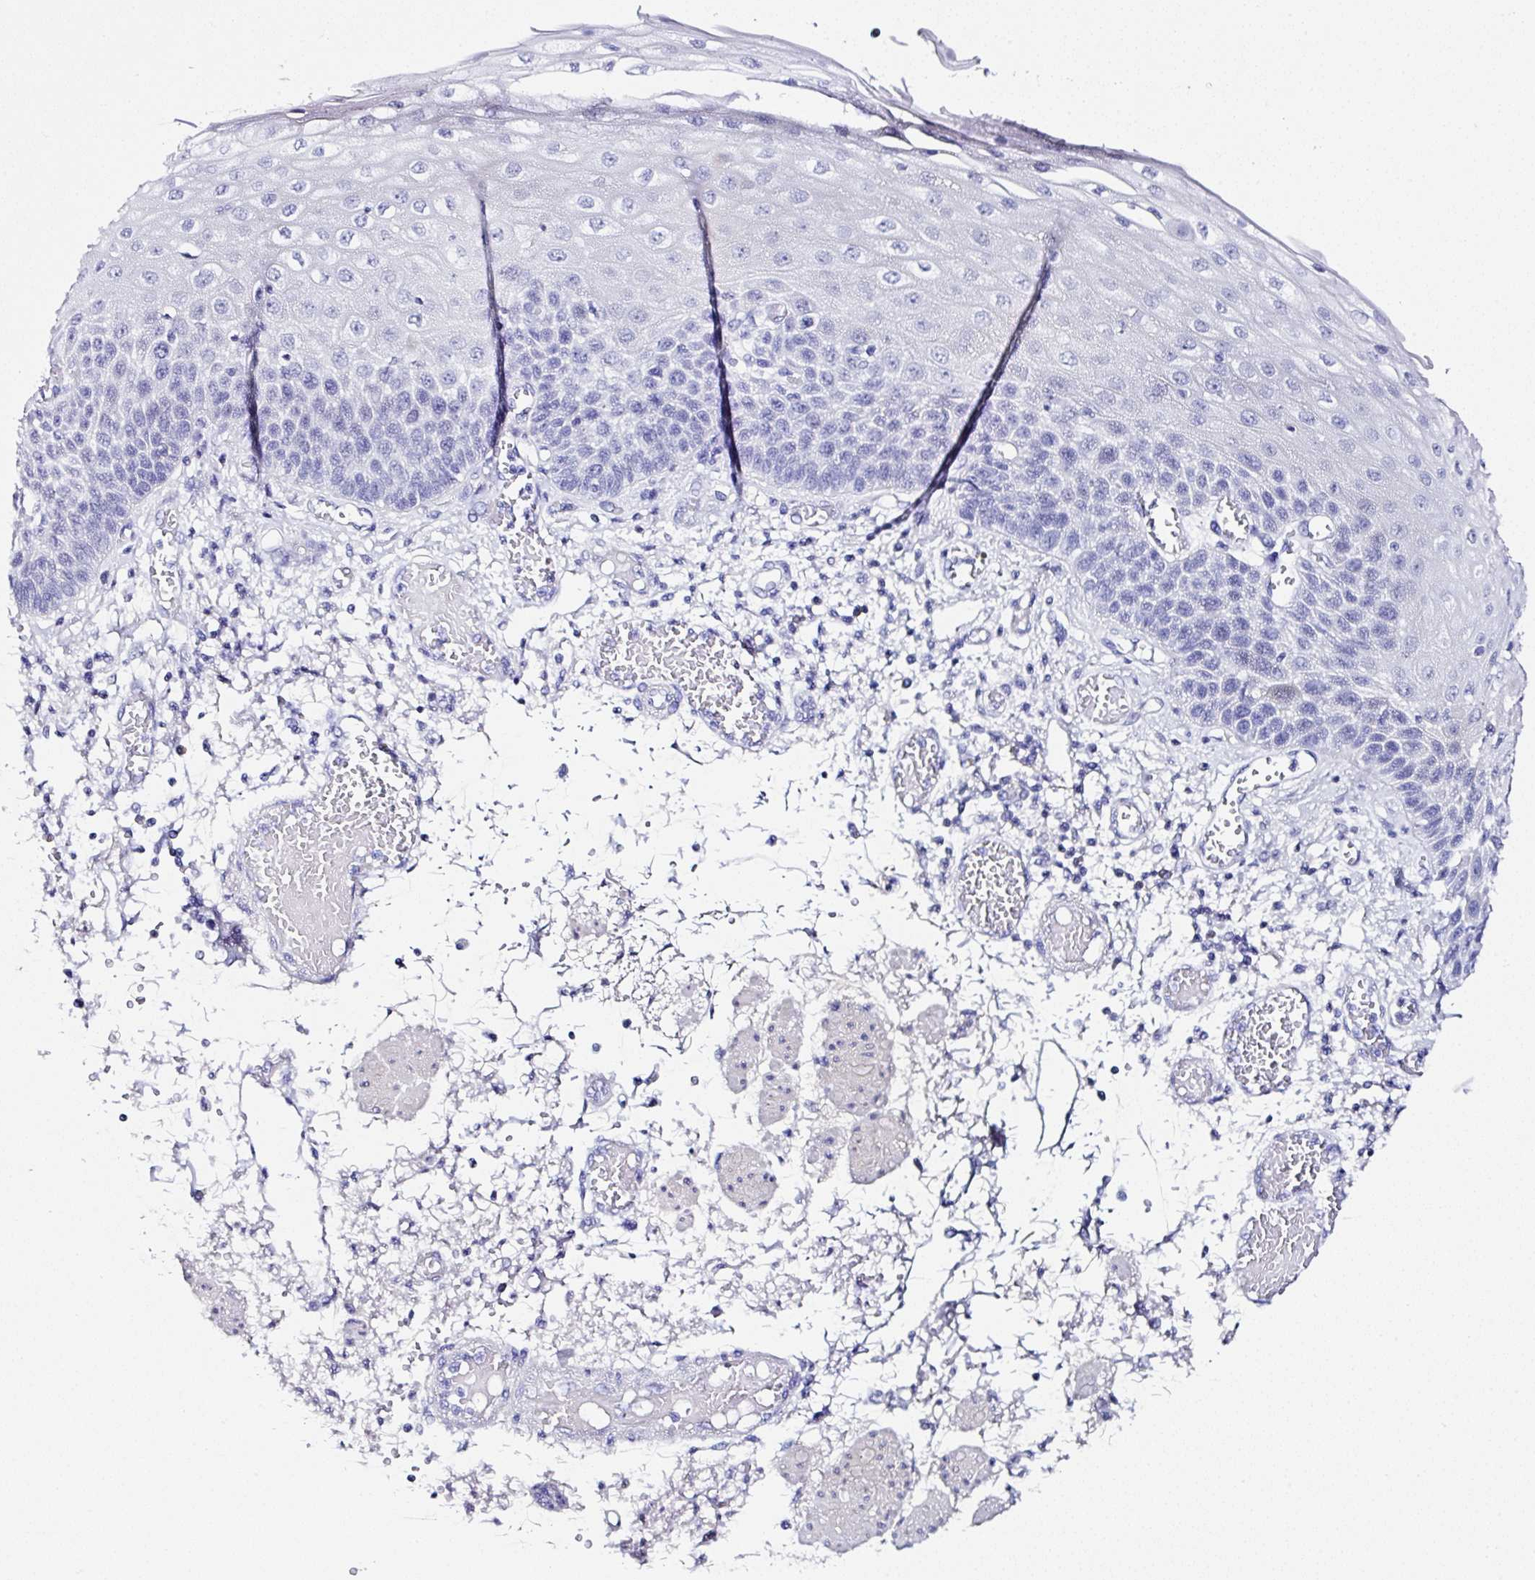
{"staining": {"intensity": "weak", "quantity": "<25%", "location": "cytoplasmic/membranous,nuclear"}, "tissue": "esophagus", "cell_type": "Squamous epithelial cells", "image_type": "normal", "snomed": [{"axis": "morphology", "description": "Normal tissue, NOS"}, {"axis": "morphology", "description": "Adenocarcinoma, NOS"}, {"axis": "topography", "description": "Esophagus"}], "caption": "IHC micrograph of normal human esophagus stained for a protein (brown), which exhibits no staining in squamous epithelial cells.", "gene": "UGT3A1", "patient": {"sex": "male", "age": 81}}